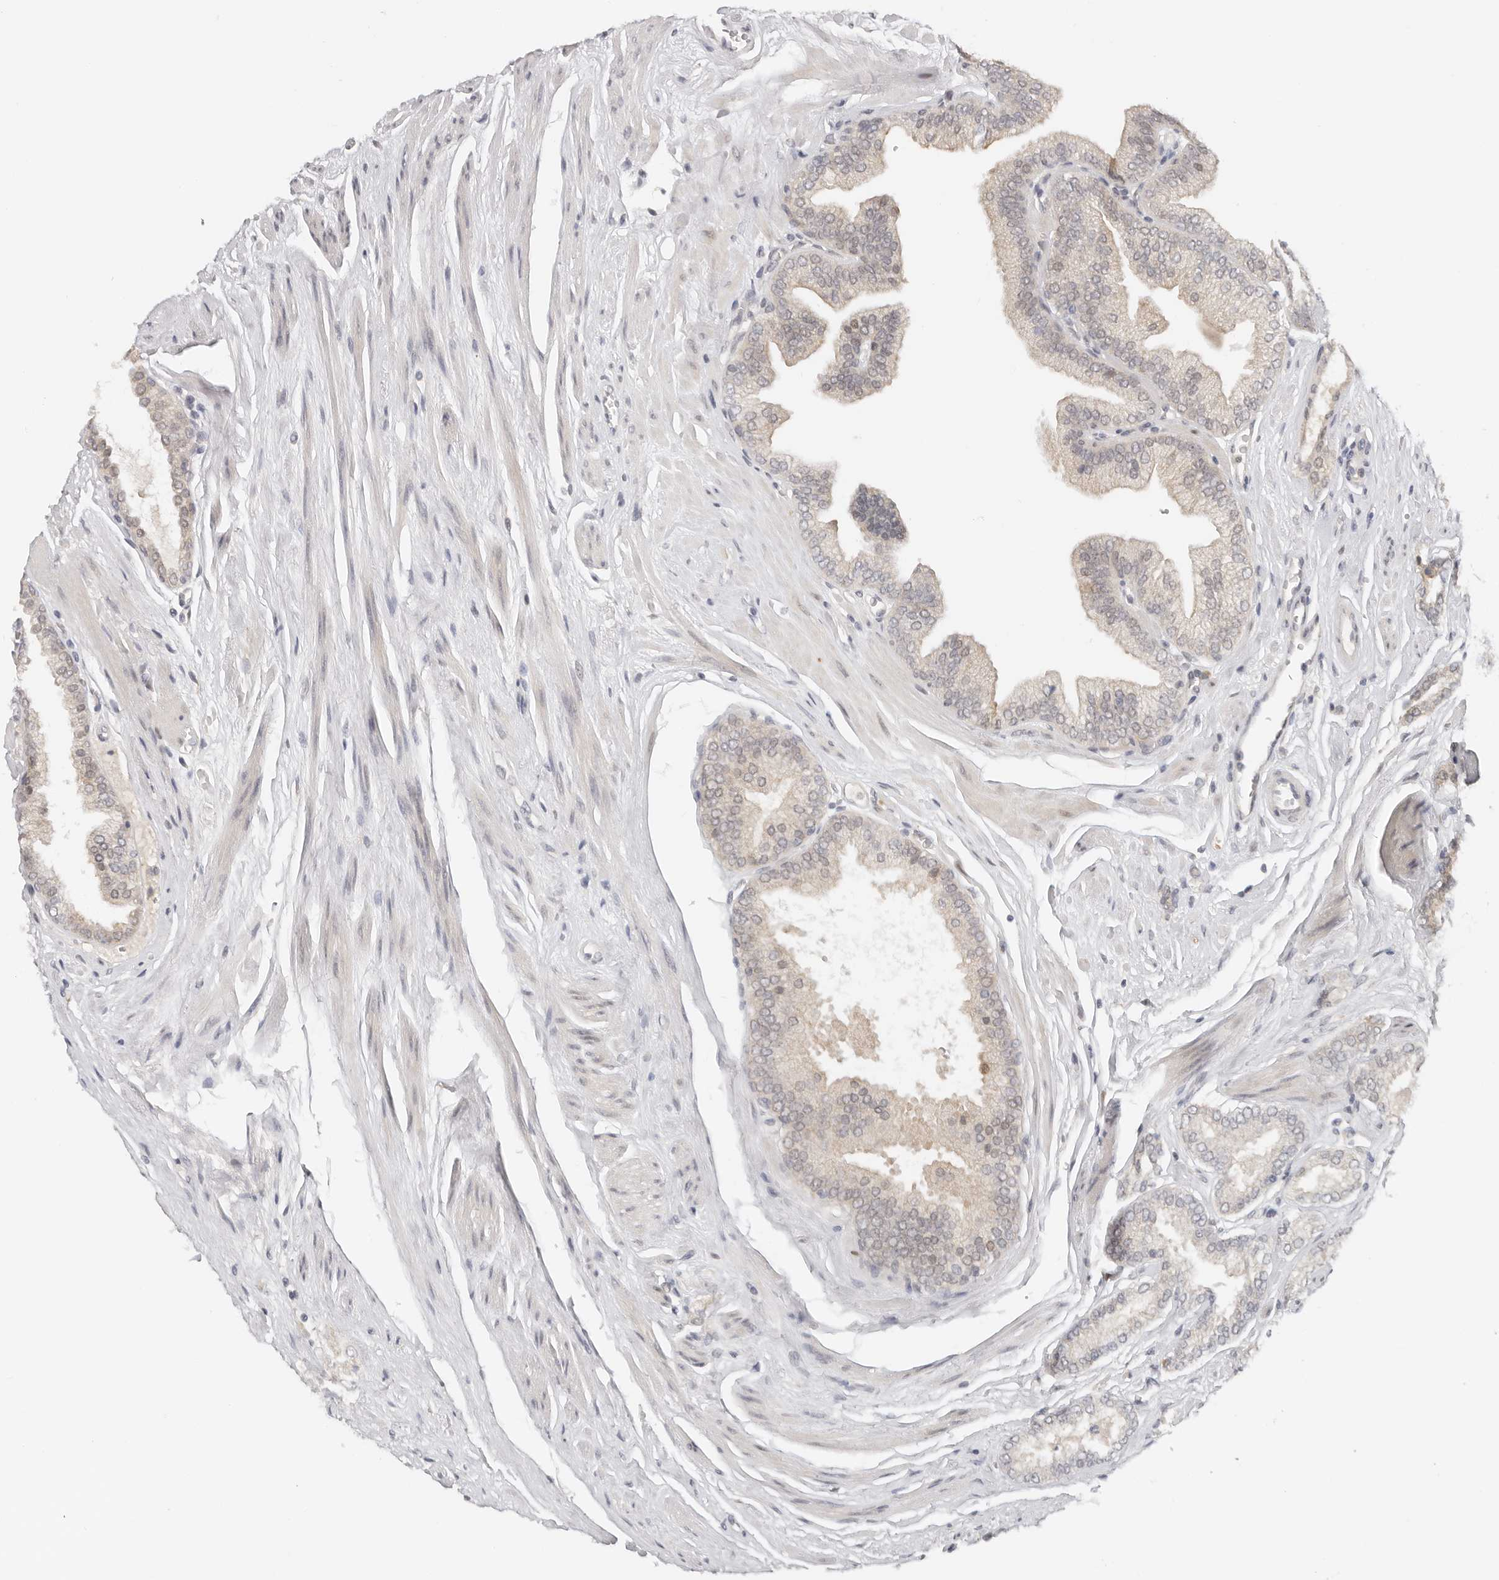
{"staining": {"intensity": "negative", "quantity": "none", "location": "none"}, "tissue": "prostate cancer", "cell_type": "Tumor cells", "image_type": "cancer", "snomed": [{"axis": "morphology", "description": "Adenocarcinoma, Low grade"}, {"axis": "topography", "description": "Prostate"}], "caption": "Prostate cancer was stained to show a protein in brown. There is no significant expression in tumor cells.", "gene": "LARP7", "patient": {"sex": "male", "age": 62}}